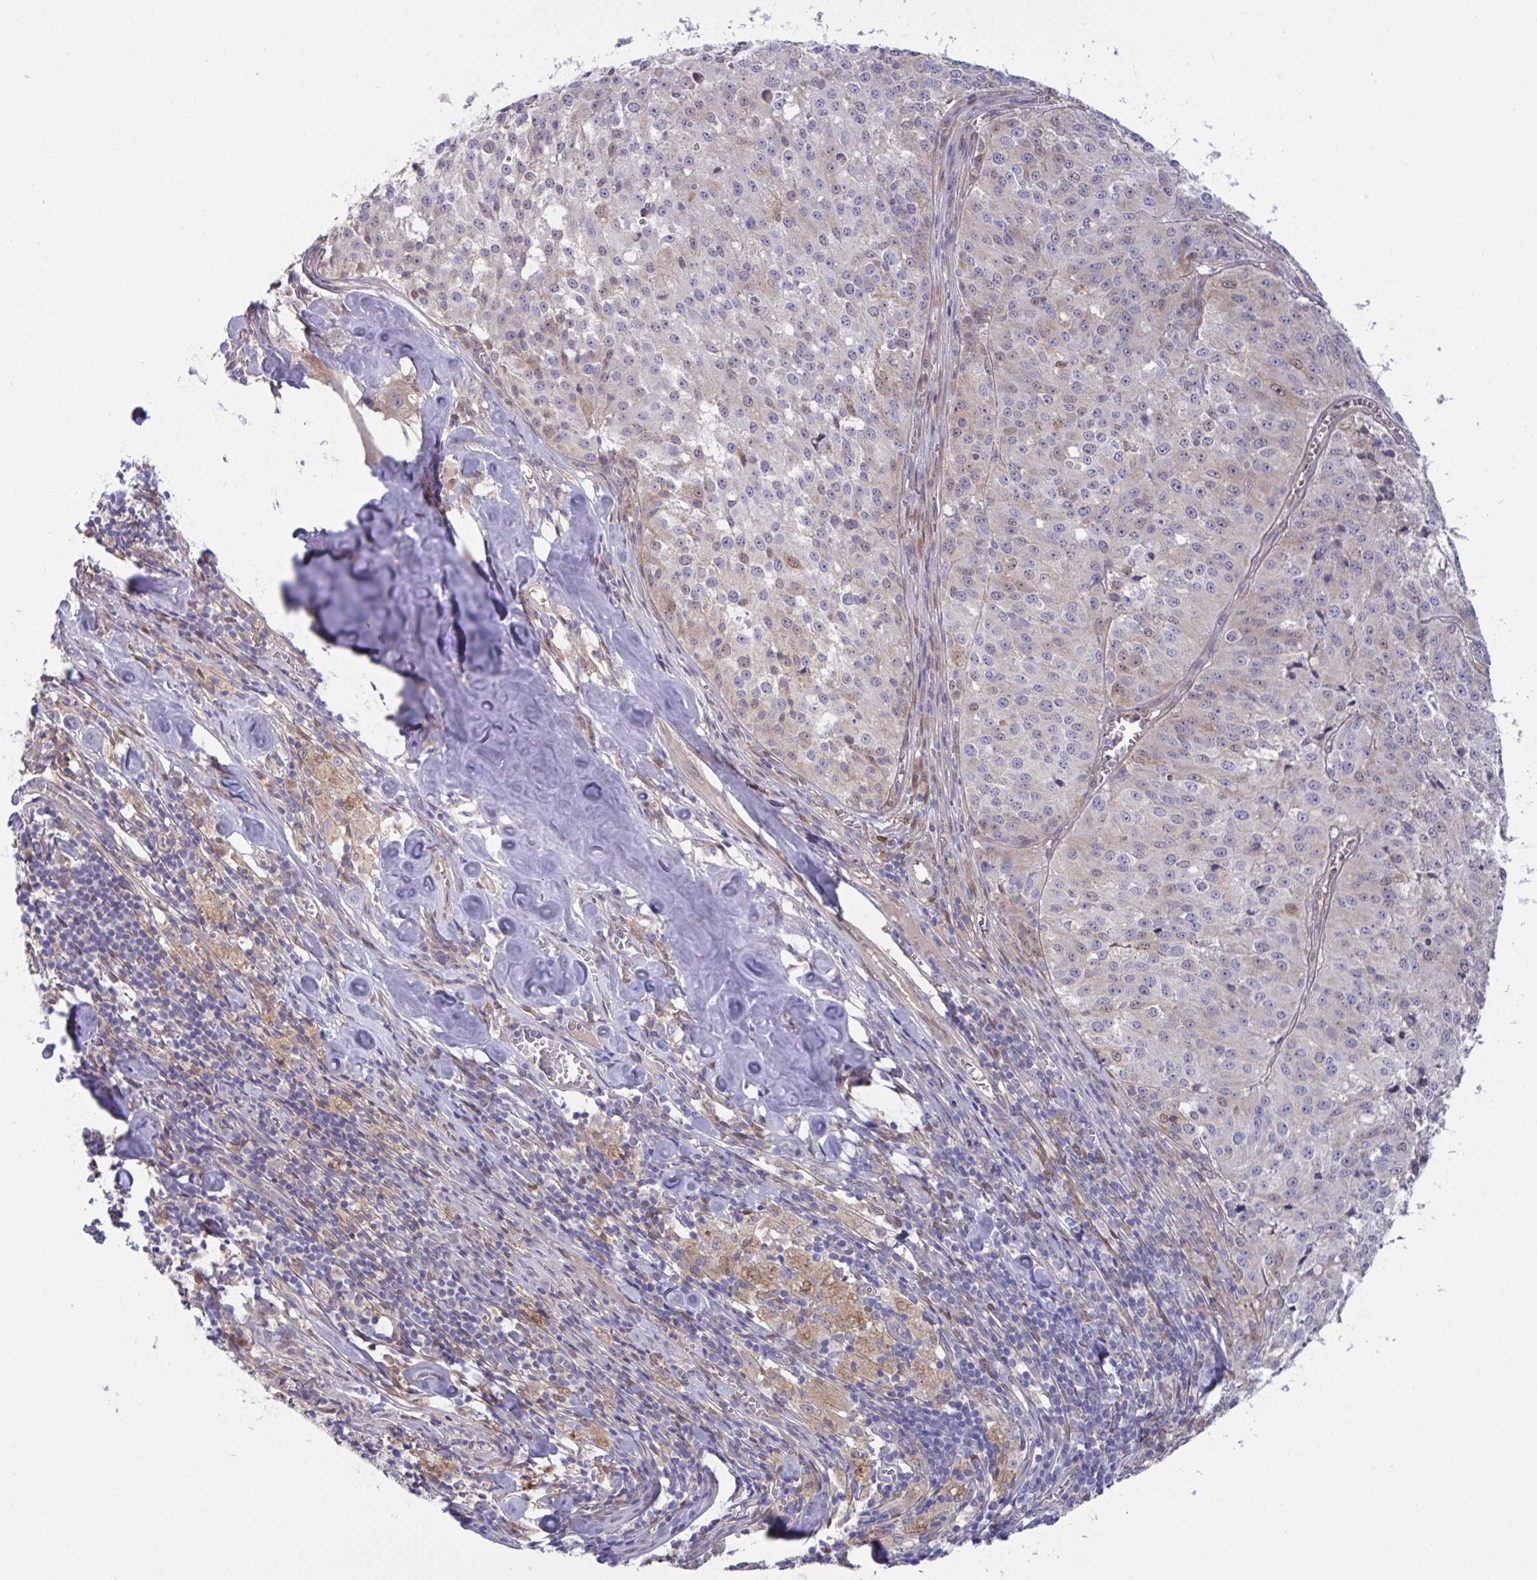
{"staining": {"intensity": "negative", "quantity": "none", "location": "none"}, "tissue": "melanoma", "cell_type": "Tumor cells", "image_type": "cancer", "snomed": [{"axis": "morphology", "description": "Malignant melanoma, Metastatic site"}, {"axis": "topography", "description": "Lymph node"}], "caption": "The immunohistochemistry photomicrograph has no significant positivity in tumor cells of malignant melanoma (metastatic site) tissue.", "gene": "L3HYPDH", "patient": {"sex": "female", "age": 64}}